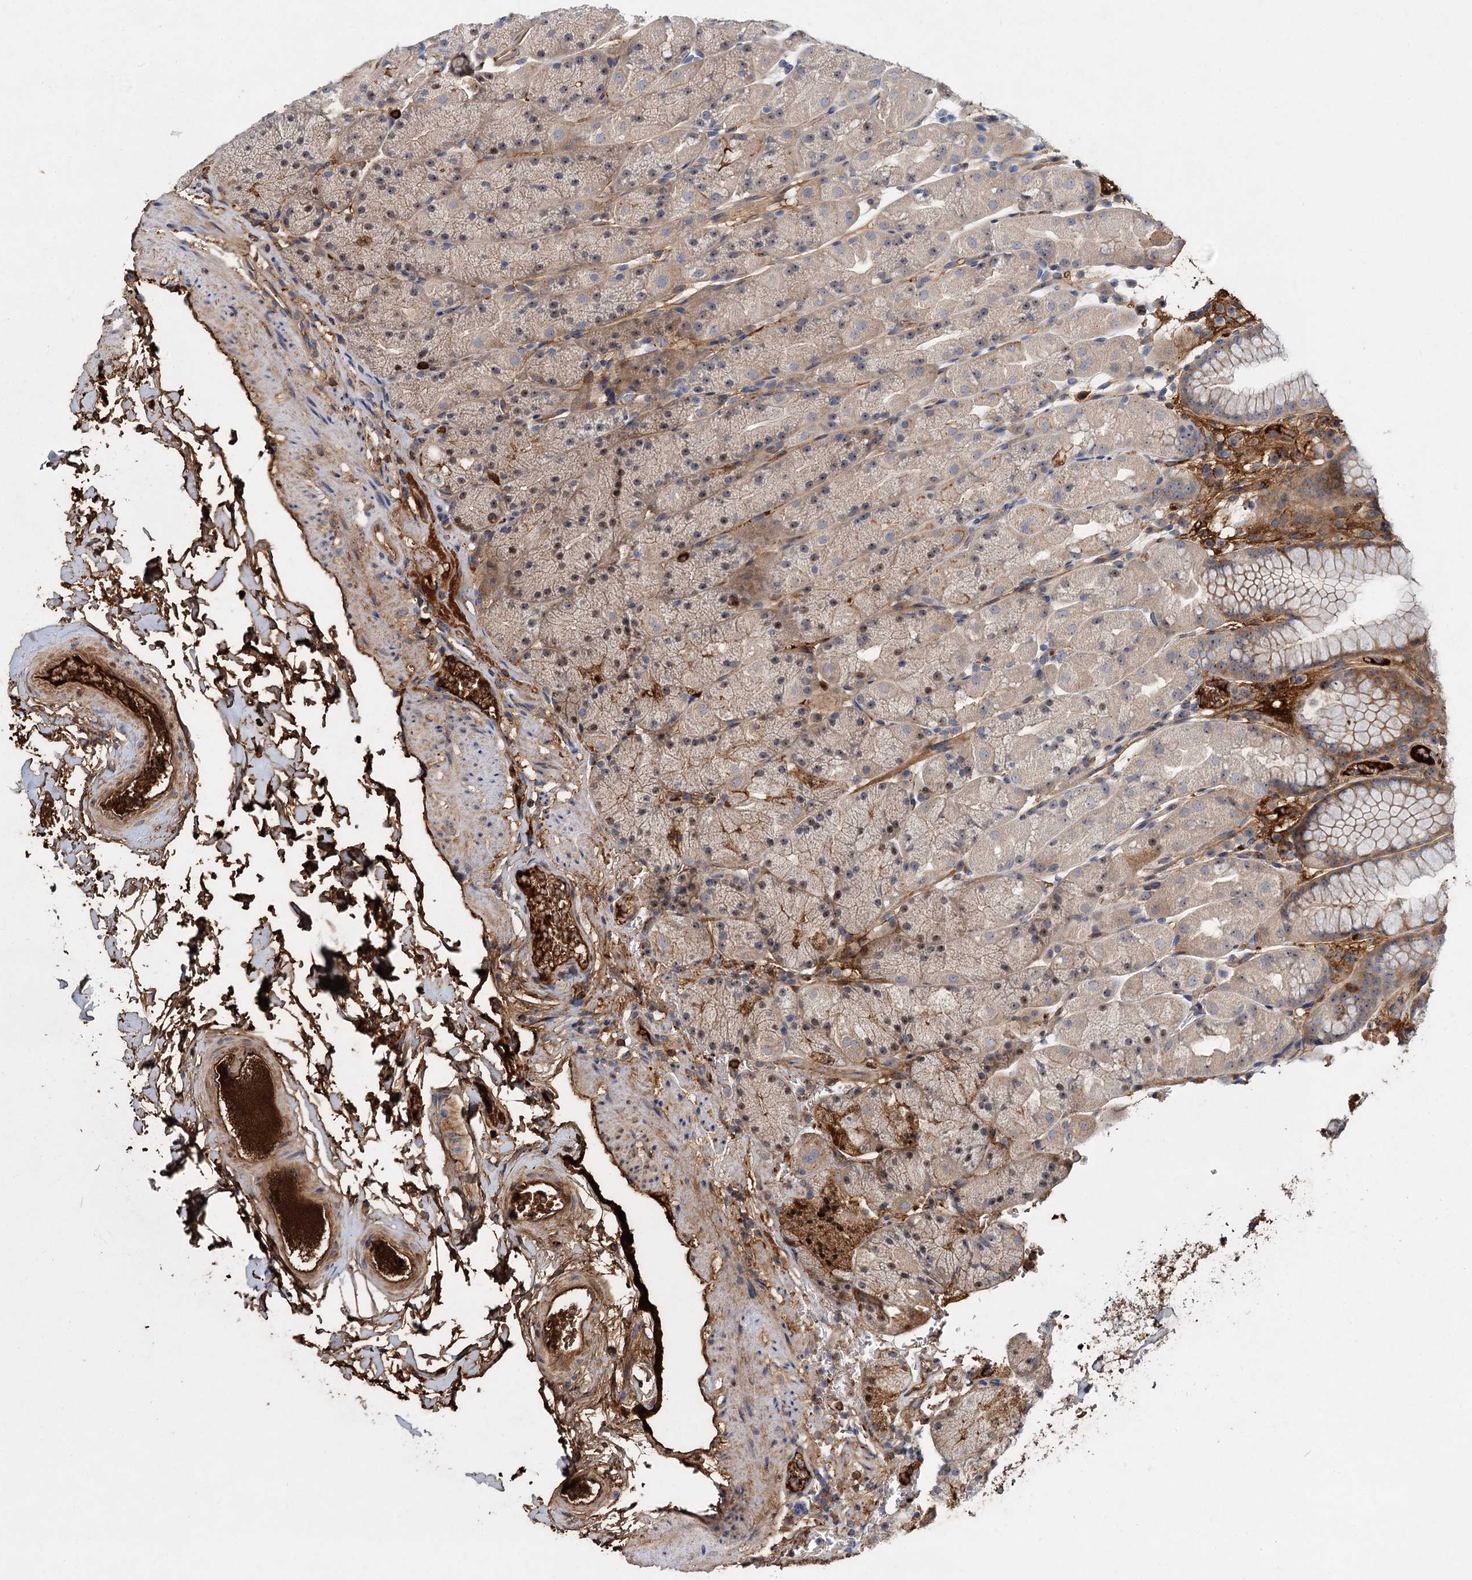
{"staining": {"intensity": "moderate", "quantity": "25%-75%", "location": "cytoplasmic/membranous,nuclear"}, "tissue": "stomach", "cell_type": "Glandular cells", "image_type": "normal", "snomed": [{"axis": "morphology", "description": "Normal tissue, NOS"}, {"axis": "topography", "description": "Stomach, upper"}, {"axis": "topography", "description": "Stomach, lower"}], "caption": "IHC micrograph of unremarkable stomach: stomach stained using IHC demonstrates medium levels of moderate protein expression localized specifically in the cytoplasmic/membranous,nuclear of glandular cells, appearing as a cytoplasmic/membranous,nuclear brown color.", "gene": "CHRD", "patient": {"sex": "male", "age": 67}}